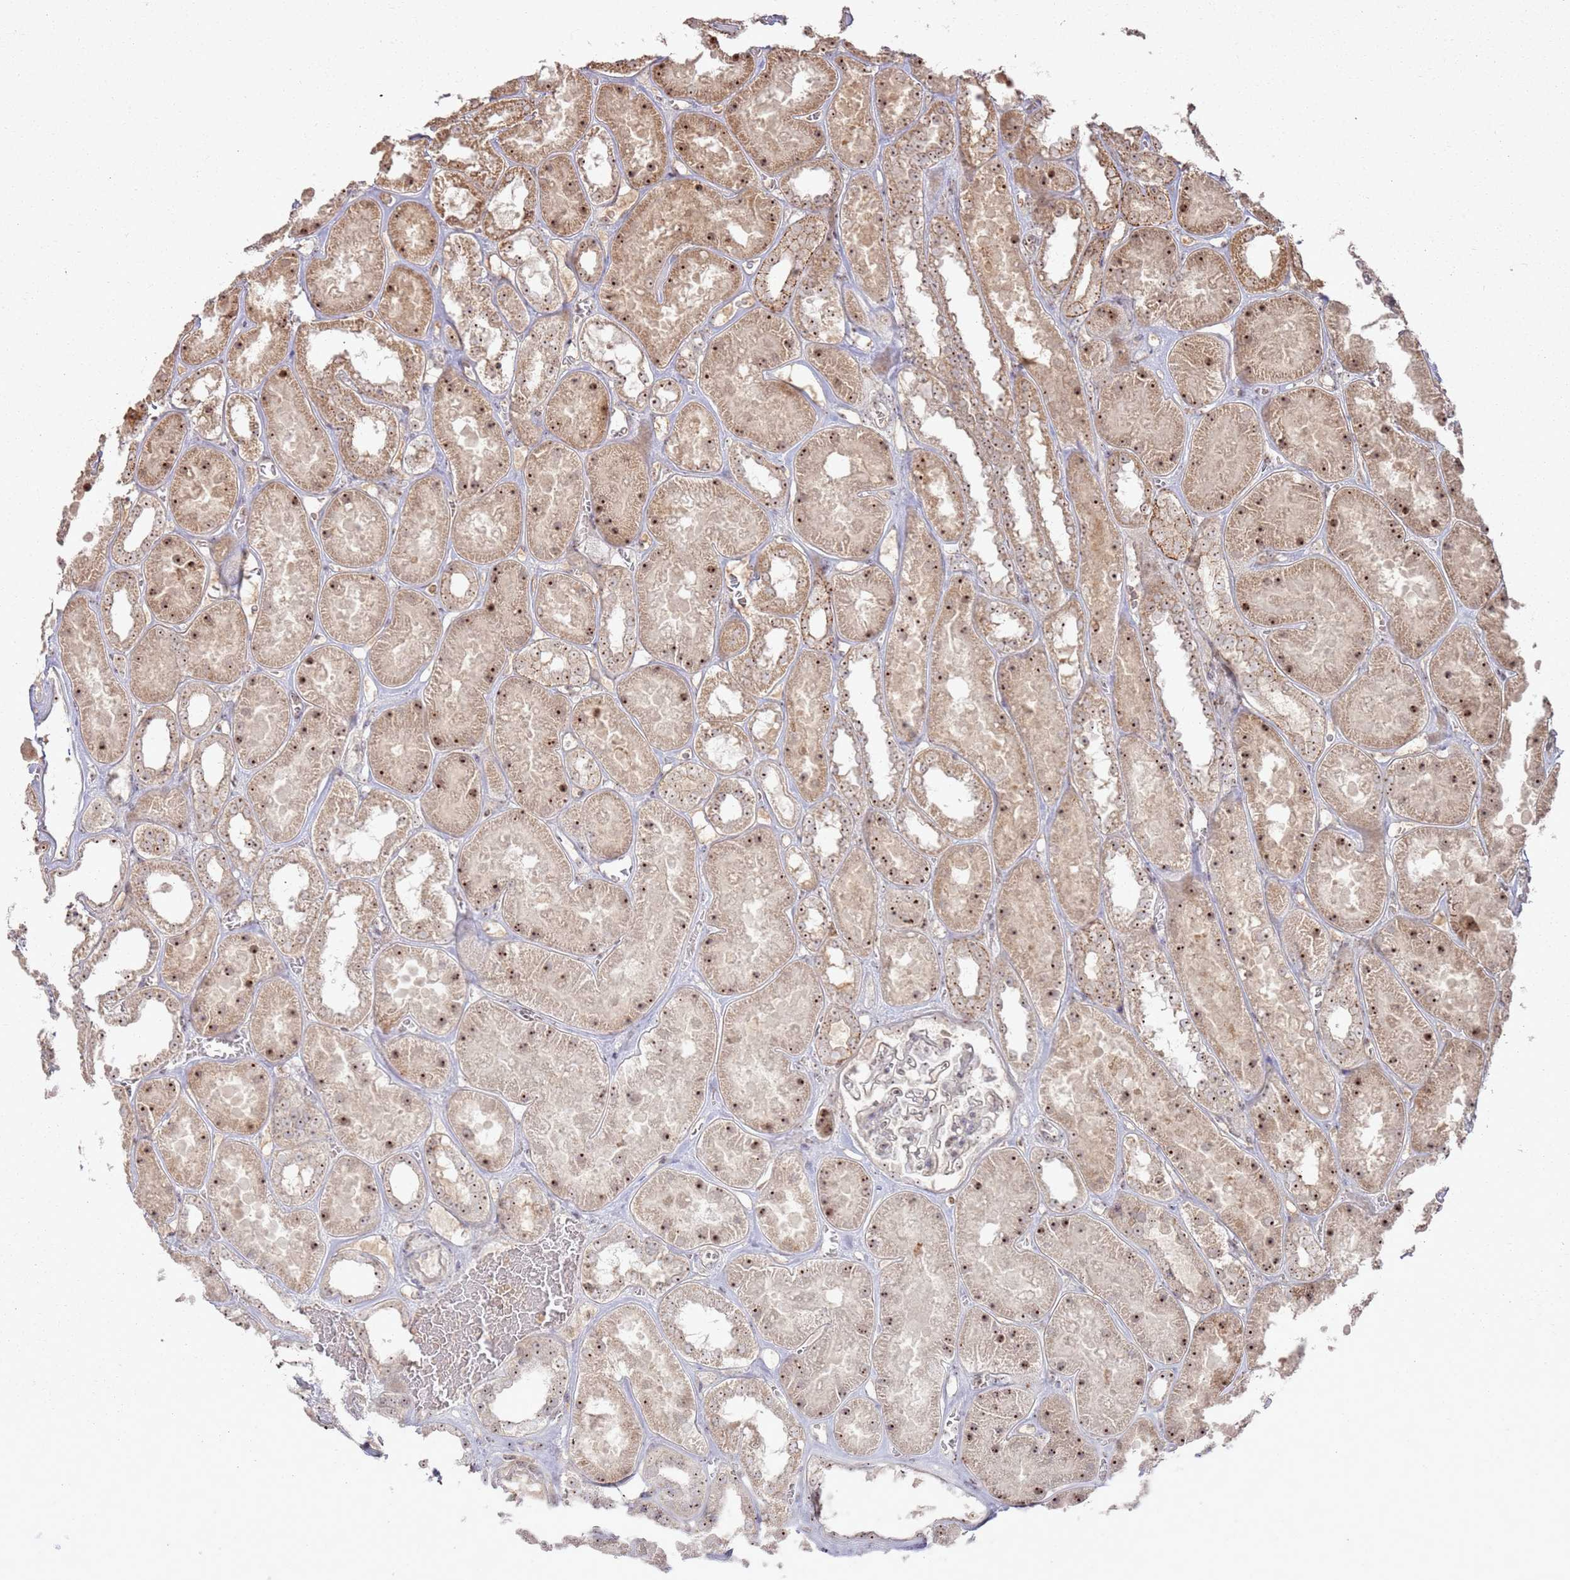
{"staining": {"intensity": "moderate", "quantity": "<25%", "location": "nuclear"}, "tissue": "kidney", "cell_type": "Cells in glomeruli", "image_type": "normal", "snomed": [{"axis": "morphology", "description": "Normal tissue, NOS"}, {"axis": "topography", "description": "Kidney"}], "caption": "Protein staining displays moderate nuclear expression in about <25% of cells in glomeruli in unremarkable kidney.", "gene": "UTP11", "patient": {"sex": "female", "age": 41}}